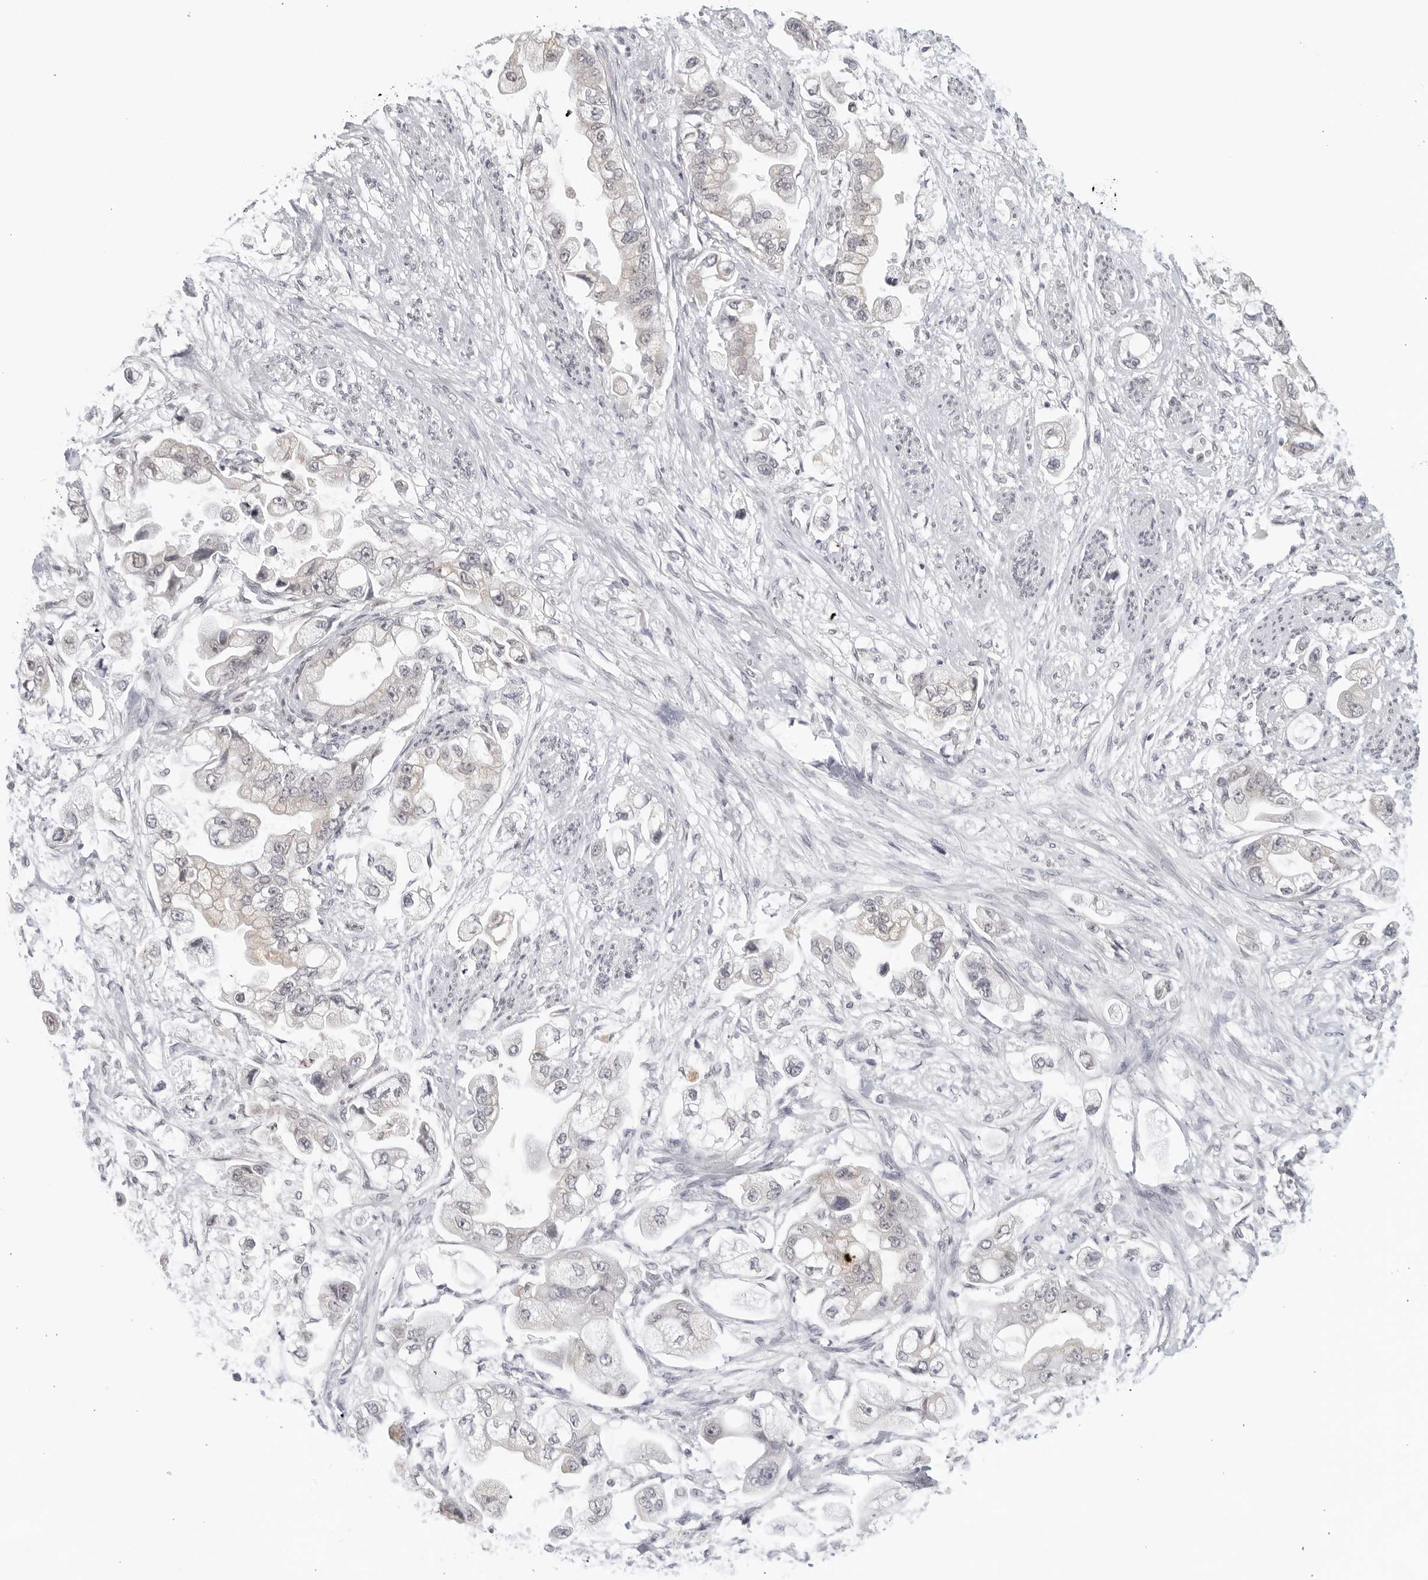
{"staining": {"intensity": "negative", "quantity": "none", "location": "none"}, "tissue": "stomach cancer", "cell_type": "Tumor cells", "image_type": "cancer", "snomed": [{"axis": "morphology", "description": "Adenocarcinoma, NOS"}, {"axis": "topography", "description": "Stomach"}], "caption": "Immunohistochemistry histopathology image of human stomach cancer (adenocarcinoma) stained for a protein (brown), which reveals no staining in tumor cells. (DAB (3,3'-diaminobenzidine) immunohistochemistry (IHC), high magnification).", "gene": "RAB11FIP3", "patient": {"sex": "male", "age": 62}}